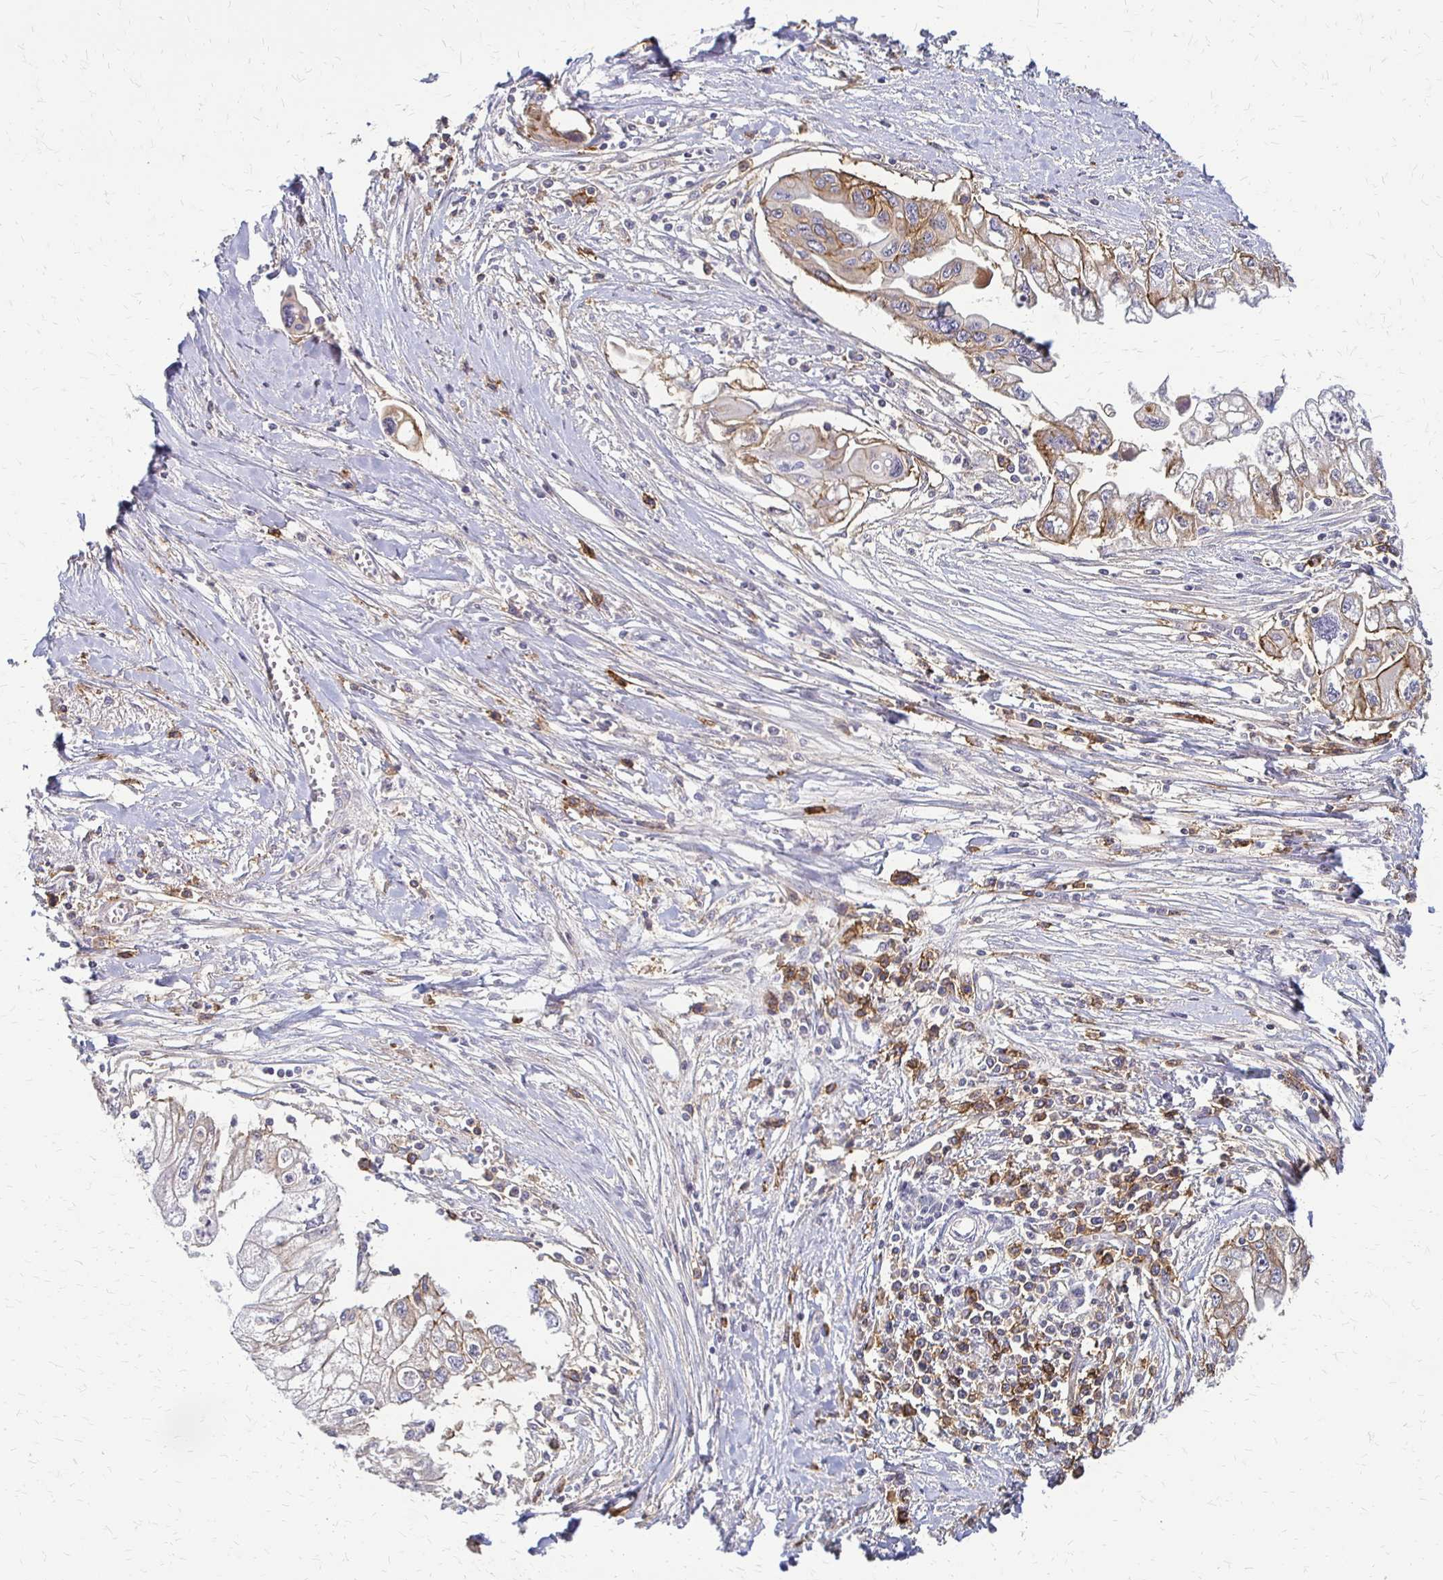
{"staining": {"intensity": "moderate", "quantity": "<25%", "location": "cytoplasmic/membranous"}, "tissue": "pancreatic cancer", "cell_type": "Tumor cells", "image_type": "cancer", "snomed": [{"axis": "morphology", "description": "Adenocarcinoma, NOS"}, {"axis": "topography", "description": "Pancreas"}], "caption": "Immunohistochemistry of pancreatic adenocarcinoma demonstrates low levels of moderate cytoplasmic/membranous expression in approximately <25% of tumor cells.", "gene": "SLC9A9", "patient": {"sex": "male", "age": 70}}